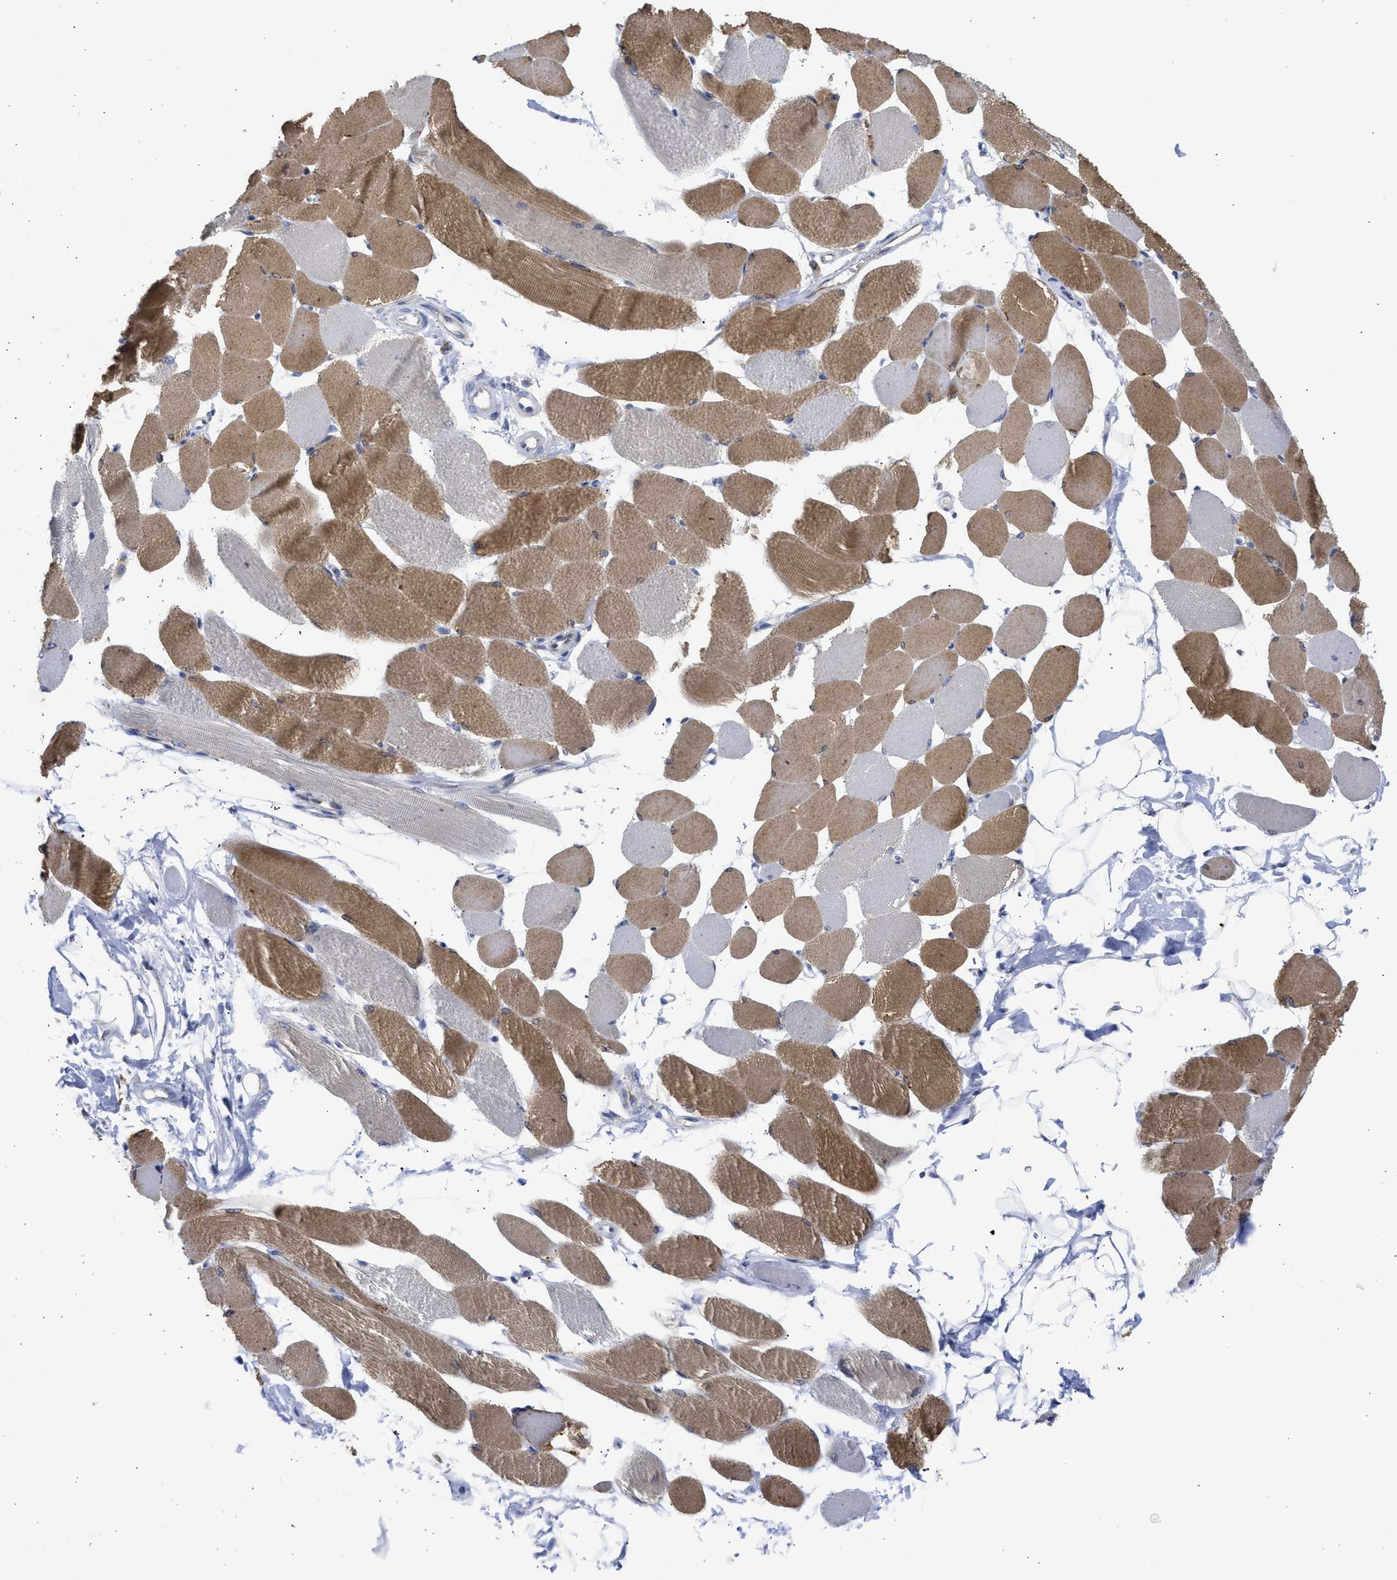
{"staining": {"intensity": "moderate", "quantity": "25%-75%", "location": "cytoplasmic/membranous"}, "tissue": "skeletal muscle", "cell_type": "Myocytes", "image_type": "normal", "snomed": [{"axis": "morphology", "description": "Normal tissue, NOS"}, {"axis": "topography", "description": "Skeletal muscle"}, {"axis": "topography", "description": "Peripheral nerve tissue"}], "caption": "Benign skeletal muscle reveals moderate cytoplasmic/membranous positivity in about 25%-75% of myocytes, visualized by immunohistochemistry.", "gene": "TMED1", "patient": {"sex": "female", "age": 84}}